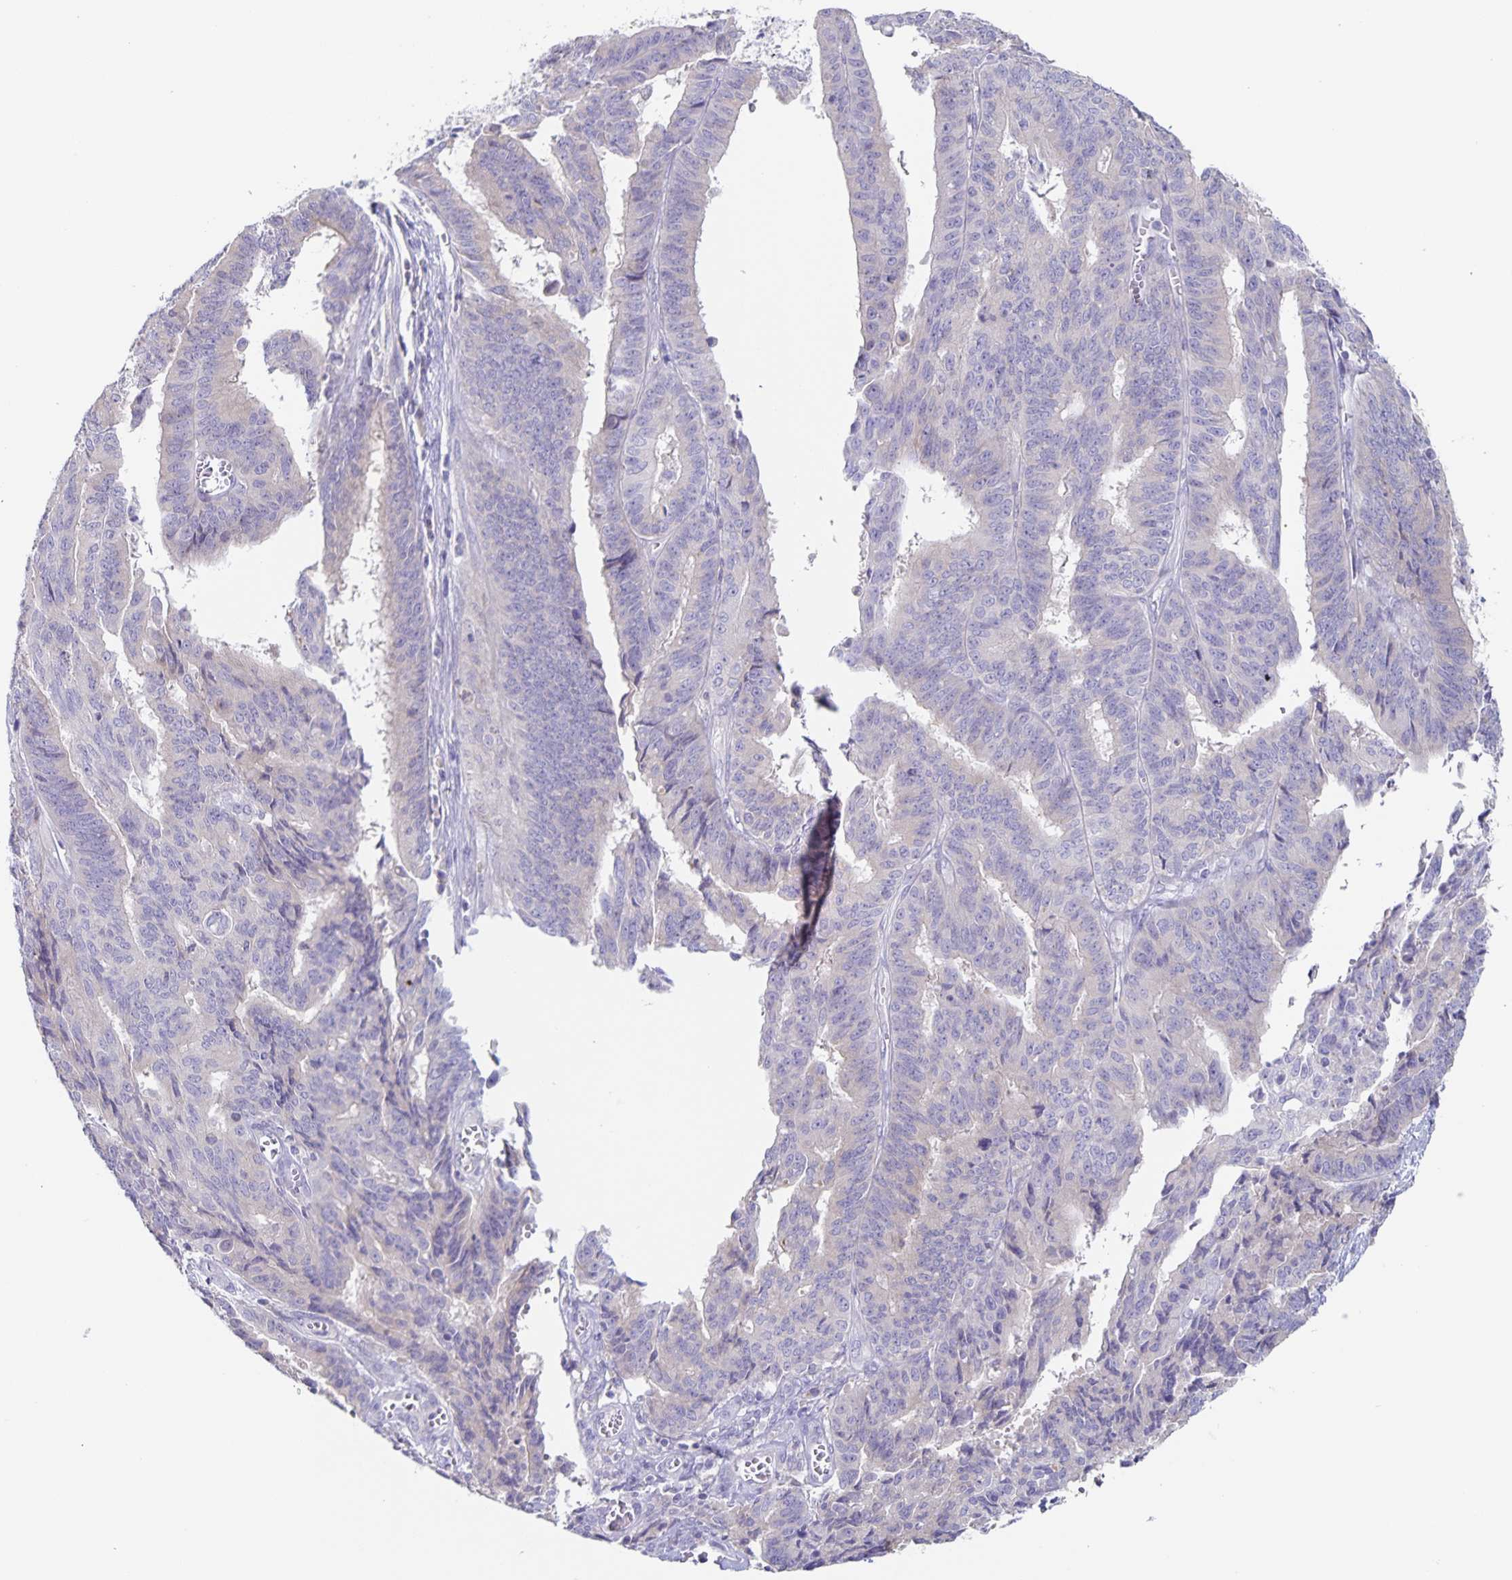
{"staining": {"intensity": "negative", "quantity": "none", "location": "none"}, "tissue": "endometrial cancer", "cell_type": "Tumor cells", "image_type": "cancer", "snomed": [{"axis": "morphology", "description": "Adenocarcinoma, NOS"}, {"axis": "topography", "description": "Endometrium"}], "caption": "A high-resolution histopathology image shows immunohistochemistry staining of endometrial cancer (adenocarcinoma), which exhibits no significant positivity in tumor cells. Brightfield microscopy of immunohistochemistry stained with DAB (3,3'-diaminobenzidine) (brown) and hematoxylin (blue), captured at high magnification.", "gene": "RPL36A", "patient": {"sex": "female", "age": 65}}